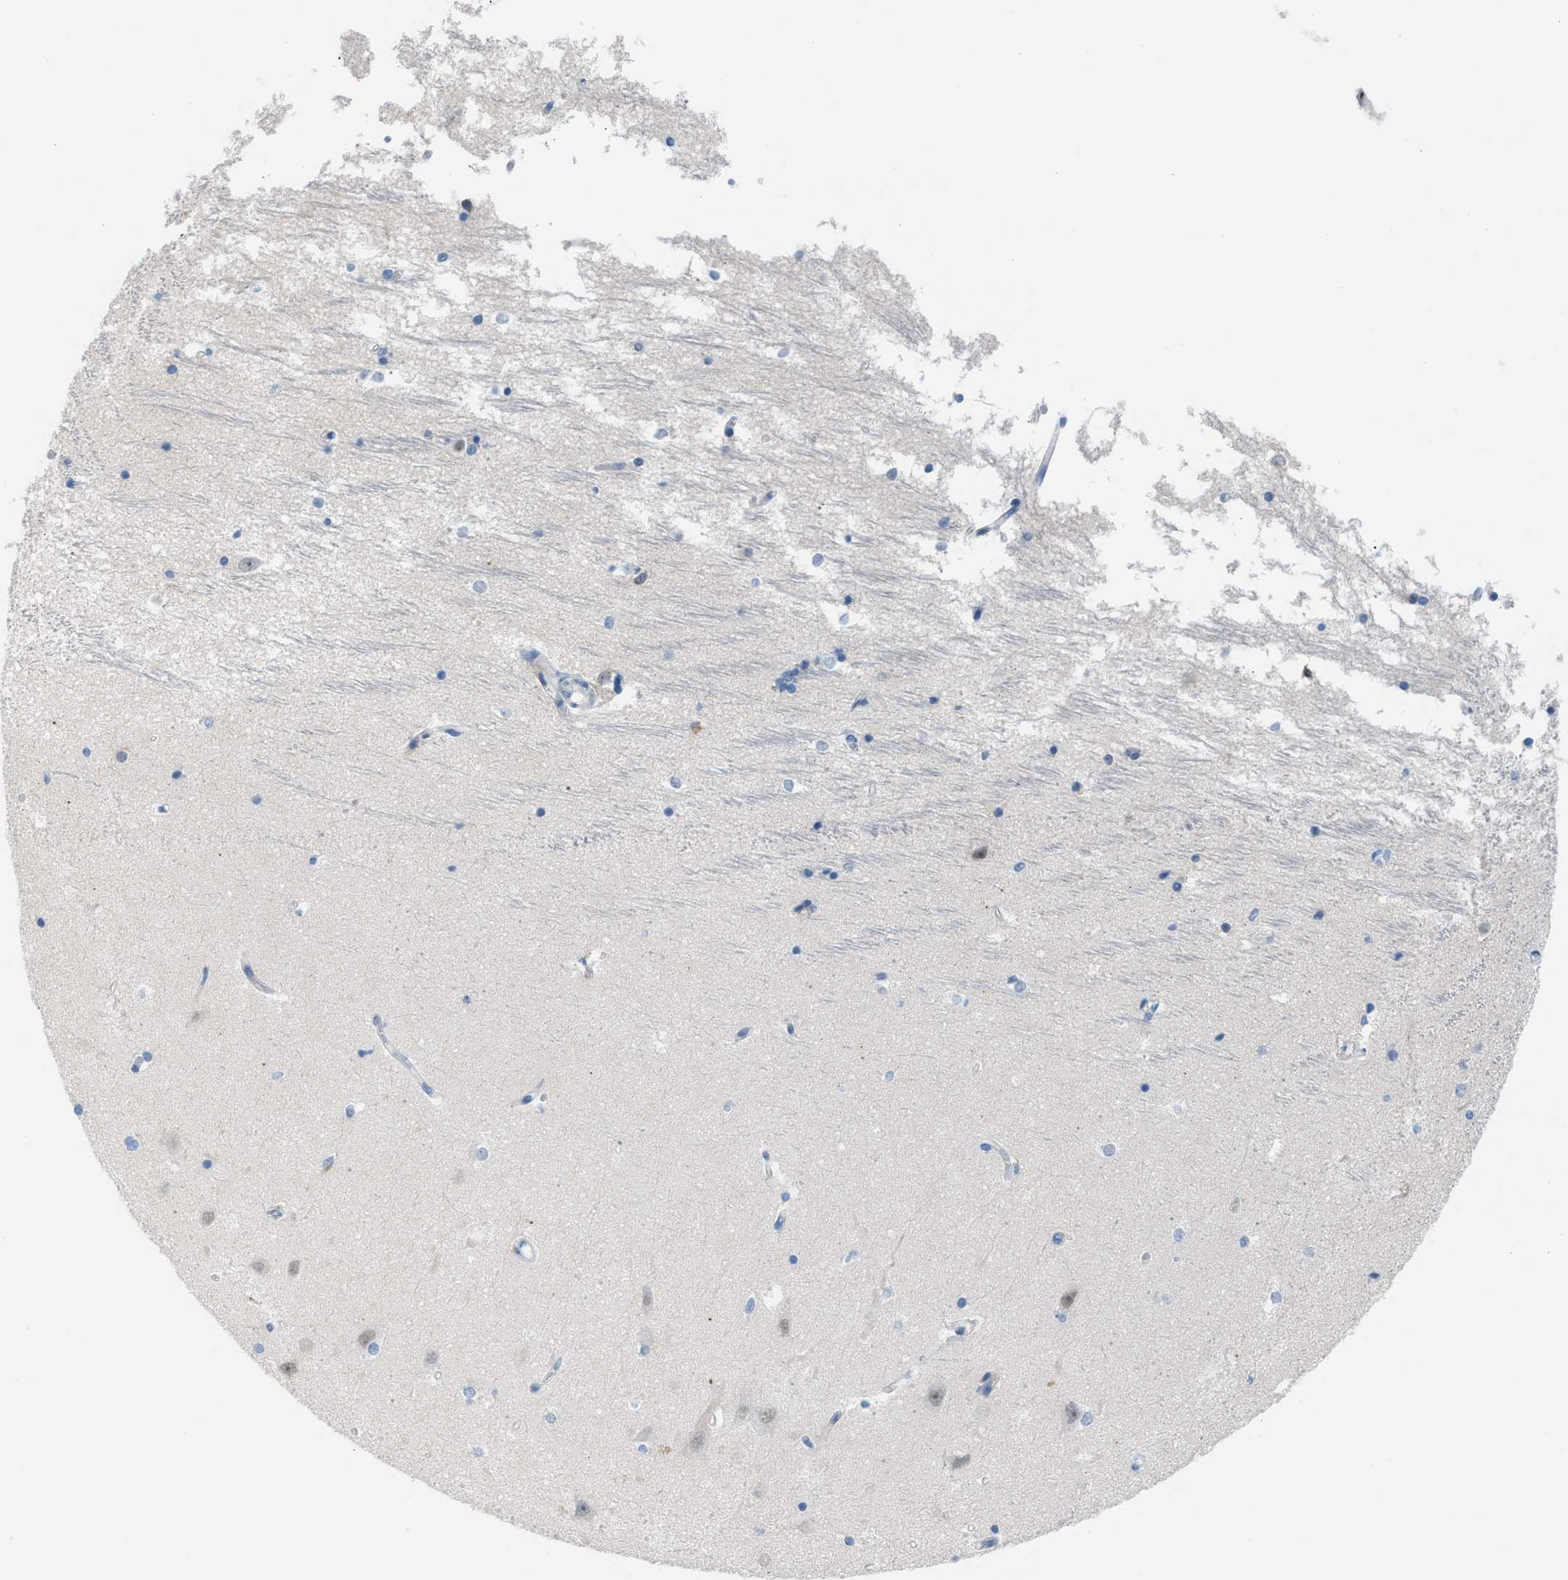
{"staining": {"intensity": "moderate", "quantity": "<25%", "location": "nuclear"}, "tissue": "hippocampus", "cell_type": "Glial cells", "image_type": "normal", "snomed": [{"axis": "morphology", "description": "Normal tissue, NOS"}, {"axis": "topography", "description": "Hippocampus"}], "caption": "Protein analysis of benign hippocampus demonstrates moderate nuclear staining in about <25% of glial cells.", "gene": "CLEC10A", "patient": {"sex": "male", "age": 45}}